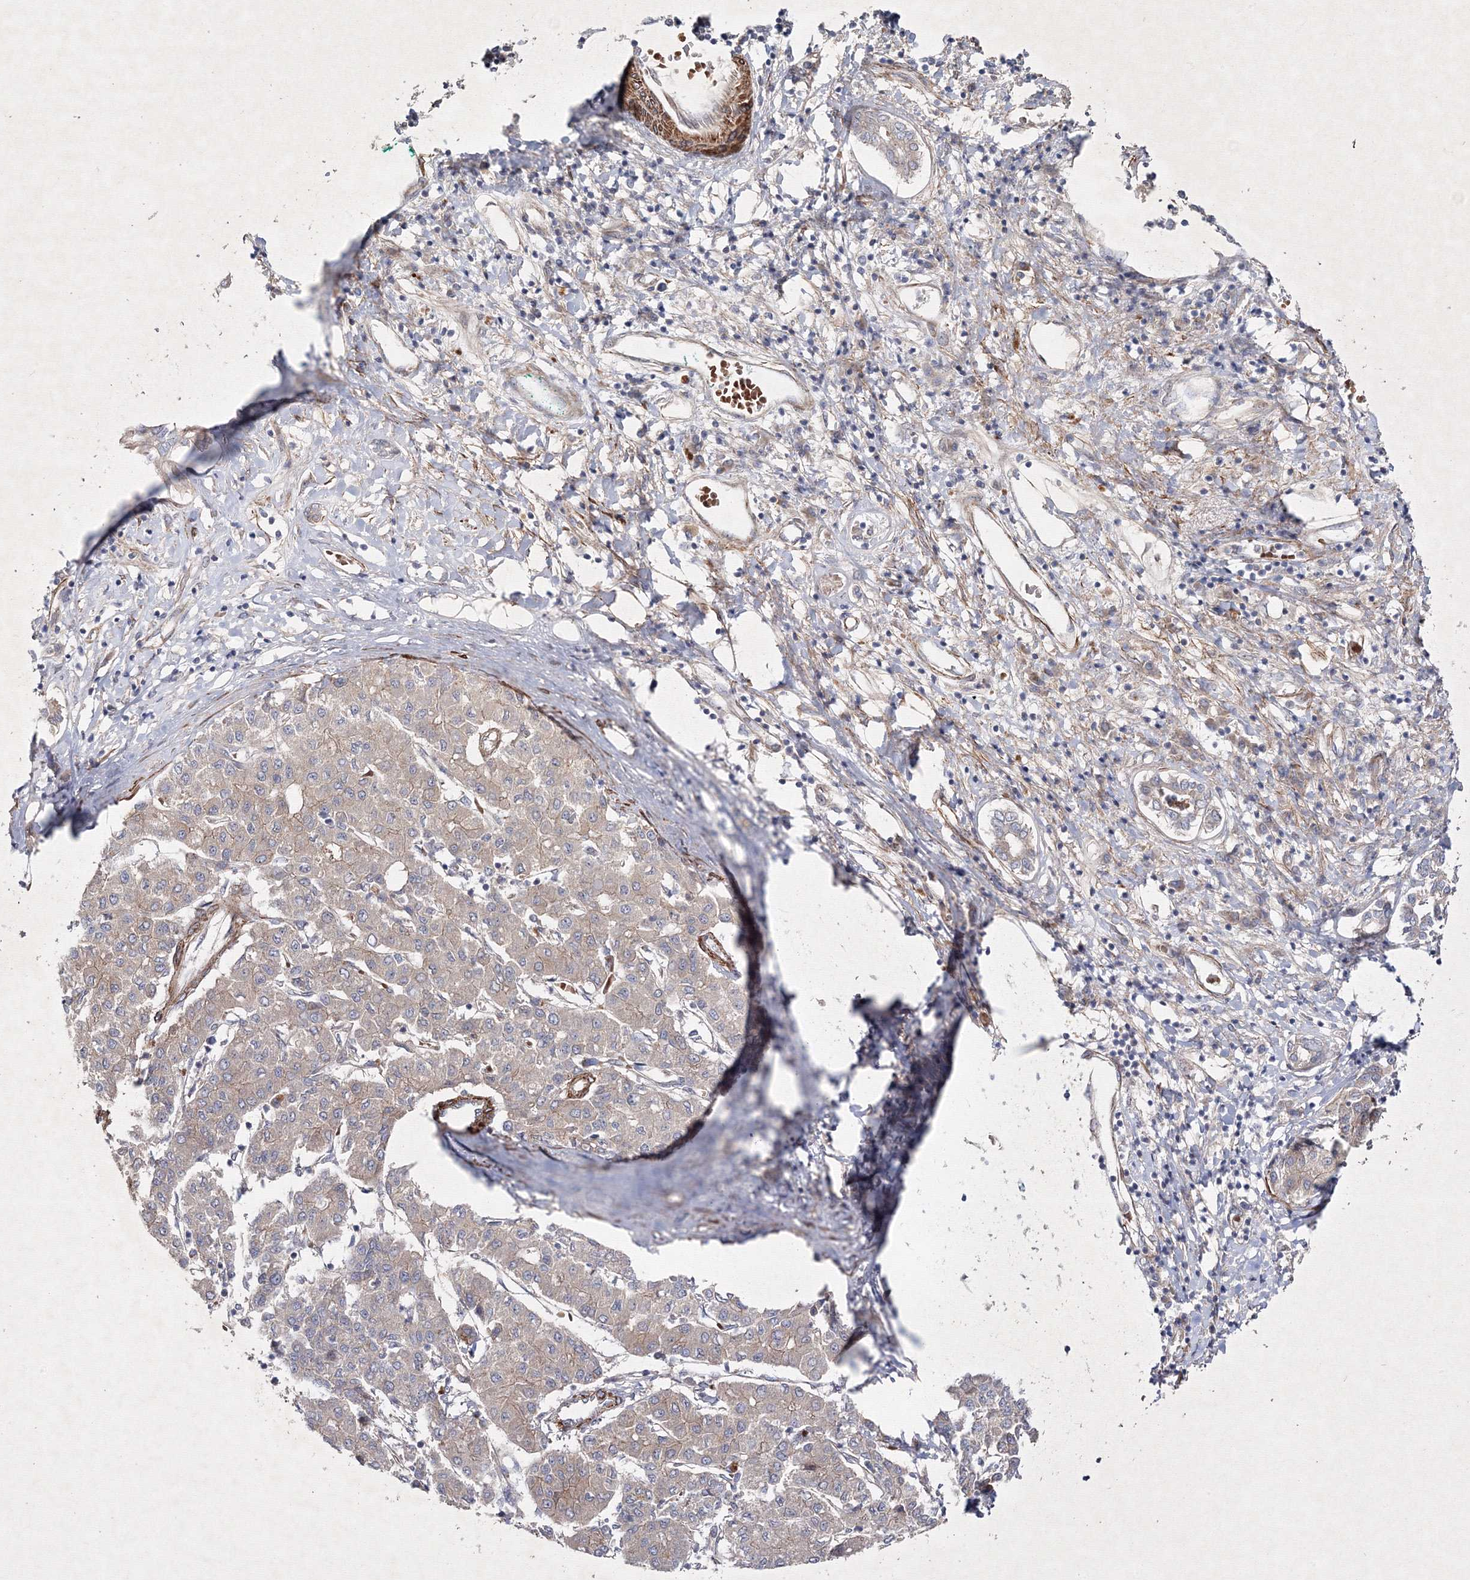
{"staining": {"intensity": "weak", "quantity": "25%-75%", "location": "cytoplasmic/membranous"}, "tissue": "liver cancer", "cell_type": "Tumor cells", "image_type": "cancer", "snomed": [{"axis": "morphology", "description": "Carcinoma, Hepatocellular, NOS"}, {"axis": "topography", "description": "Liver"}], "caption": "Protein expression by immunohistochemistry (IHC) displays weak cytoplasmic/membranous staining in about 25%-75% of tumor cells in hepatocellular carcinoma (liver).", "gene": "GFM1", "patient": {"sex": "male", "age": 65}}